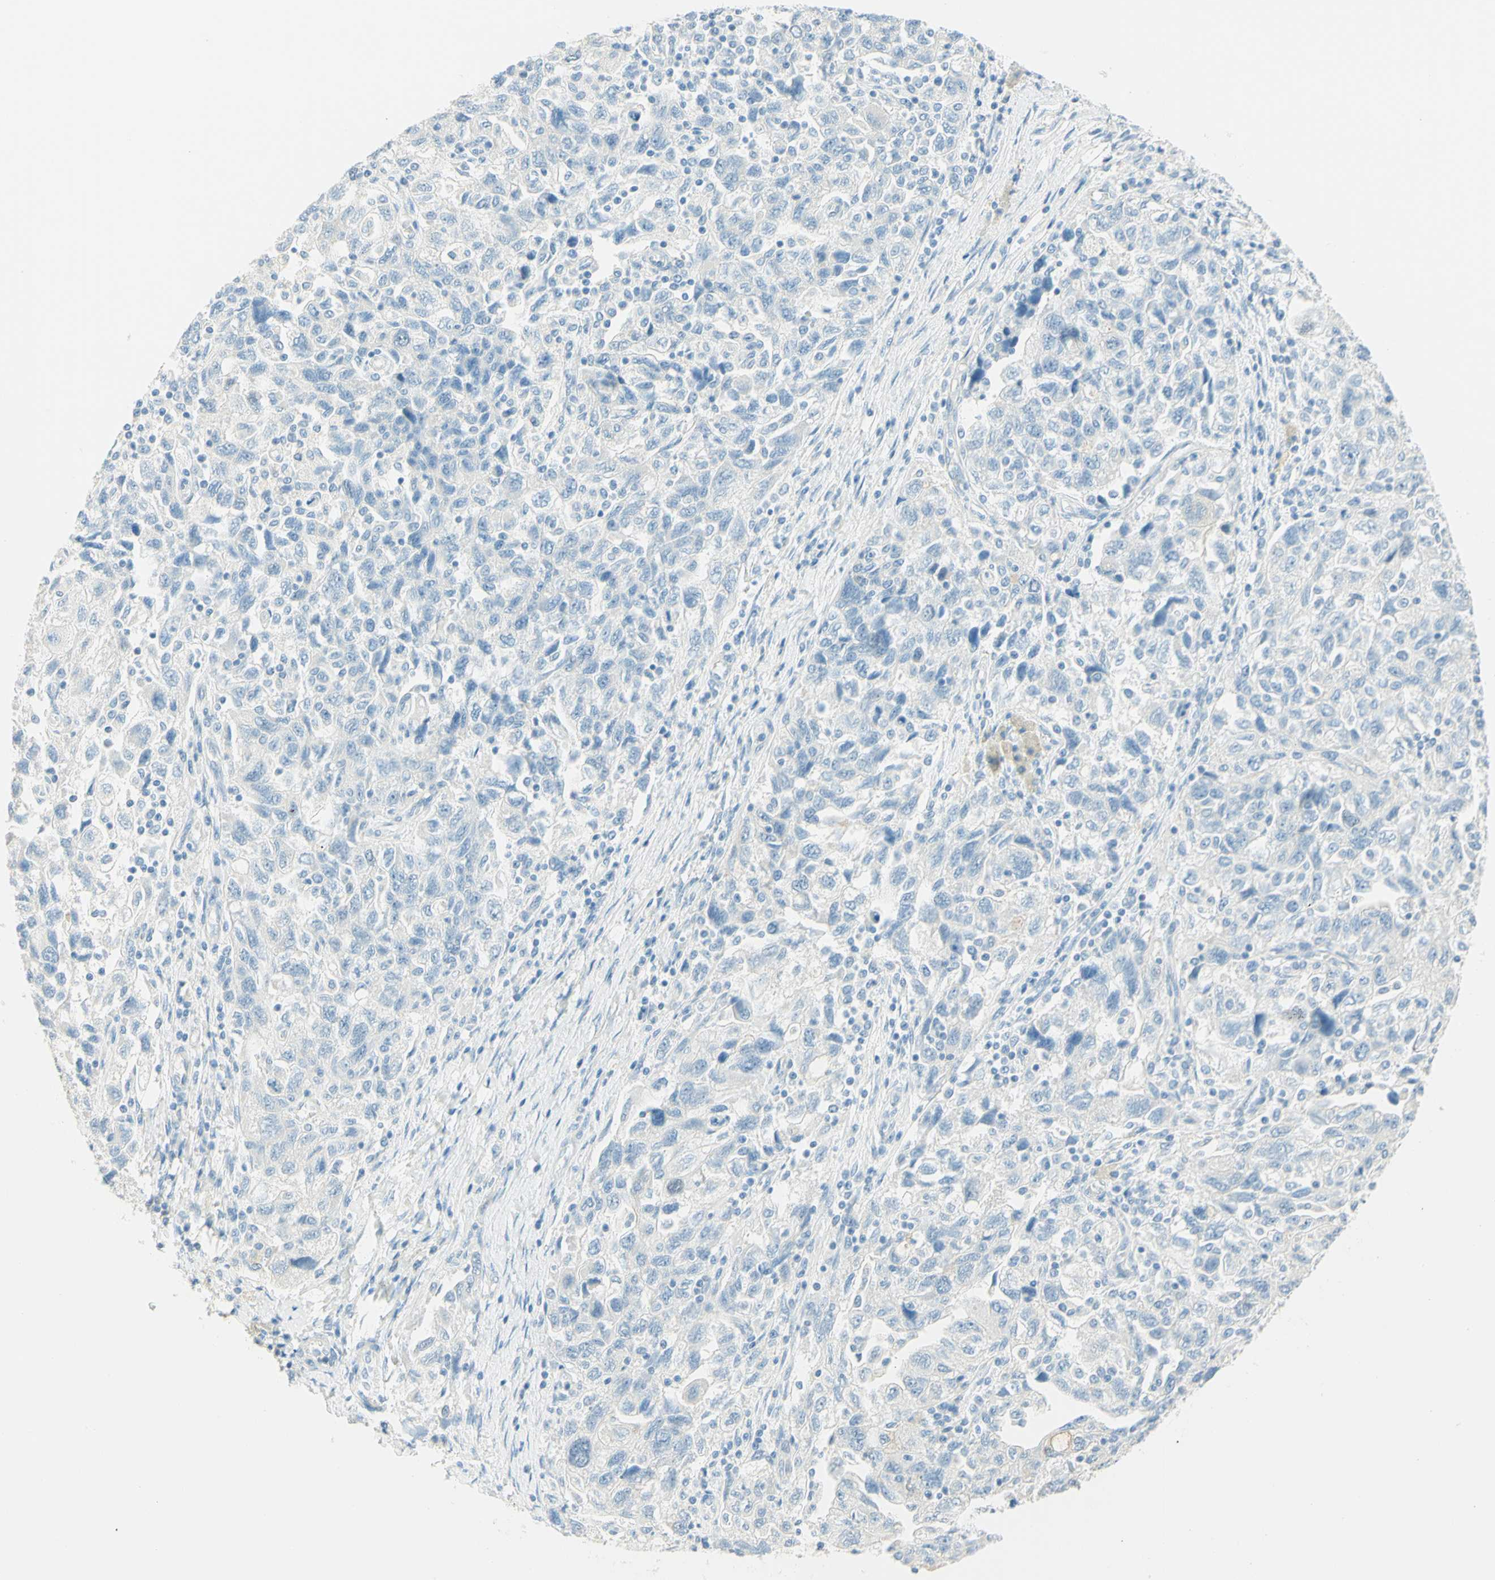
{"staining": {"intensity": "negative", "quantity": "none", "location": "none"}, "tissue": "ovarian cancer", "cell_type": "Tumor cells", "image_type": "cancer", "snomed": [{"axis": "morphology", "description": "Carcinoma, NOS"}, {"axis": "morphology", "description": "Cystadenocarcinoma, serous, NOS"}, {"axis": "topography", "description": "Ovary"}], "caption": "Human serous cystadenocarcinoma (ovarian) stained for a protein using immunohistochemistry demonstrates no staining in tumor cells.", "gene": "TMEM132D", "patient": {"sex": "female", "age": 69}}